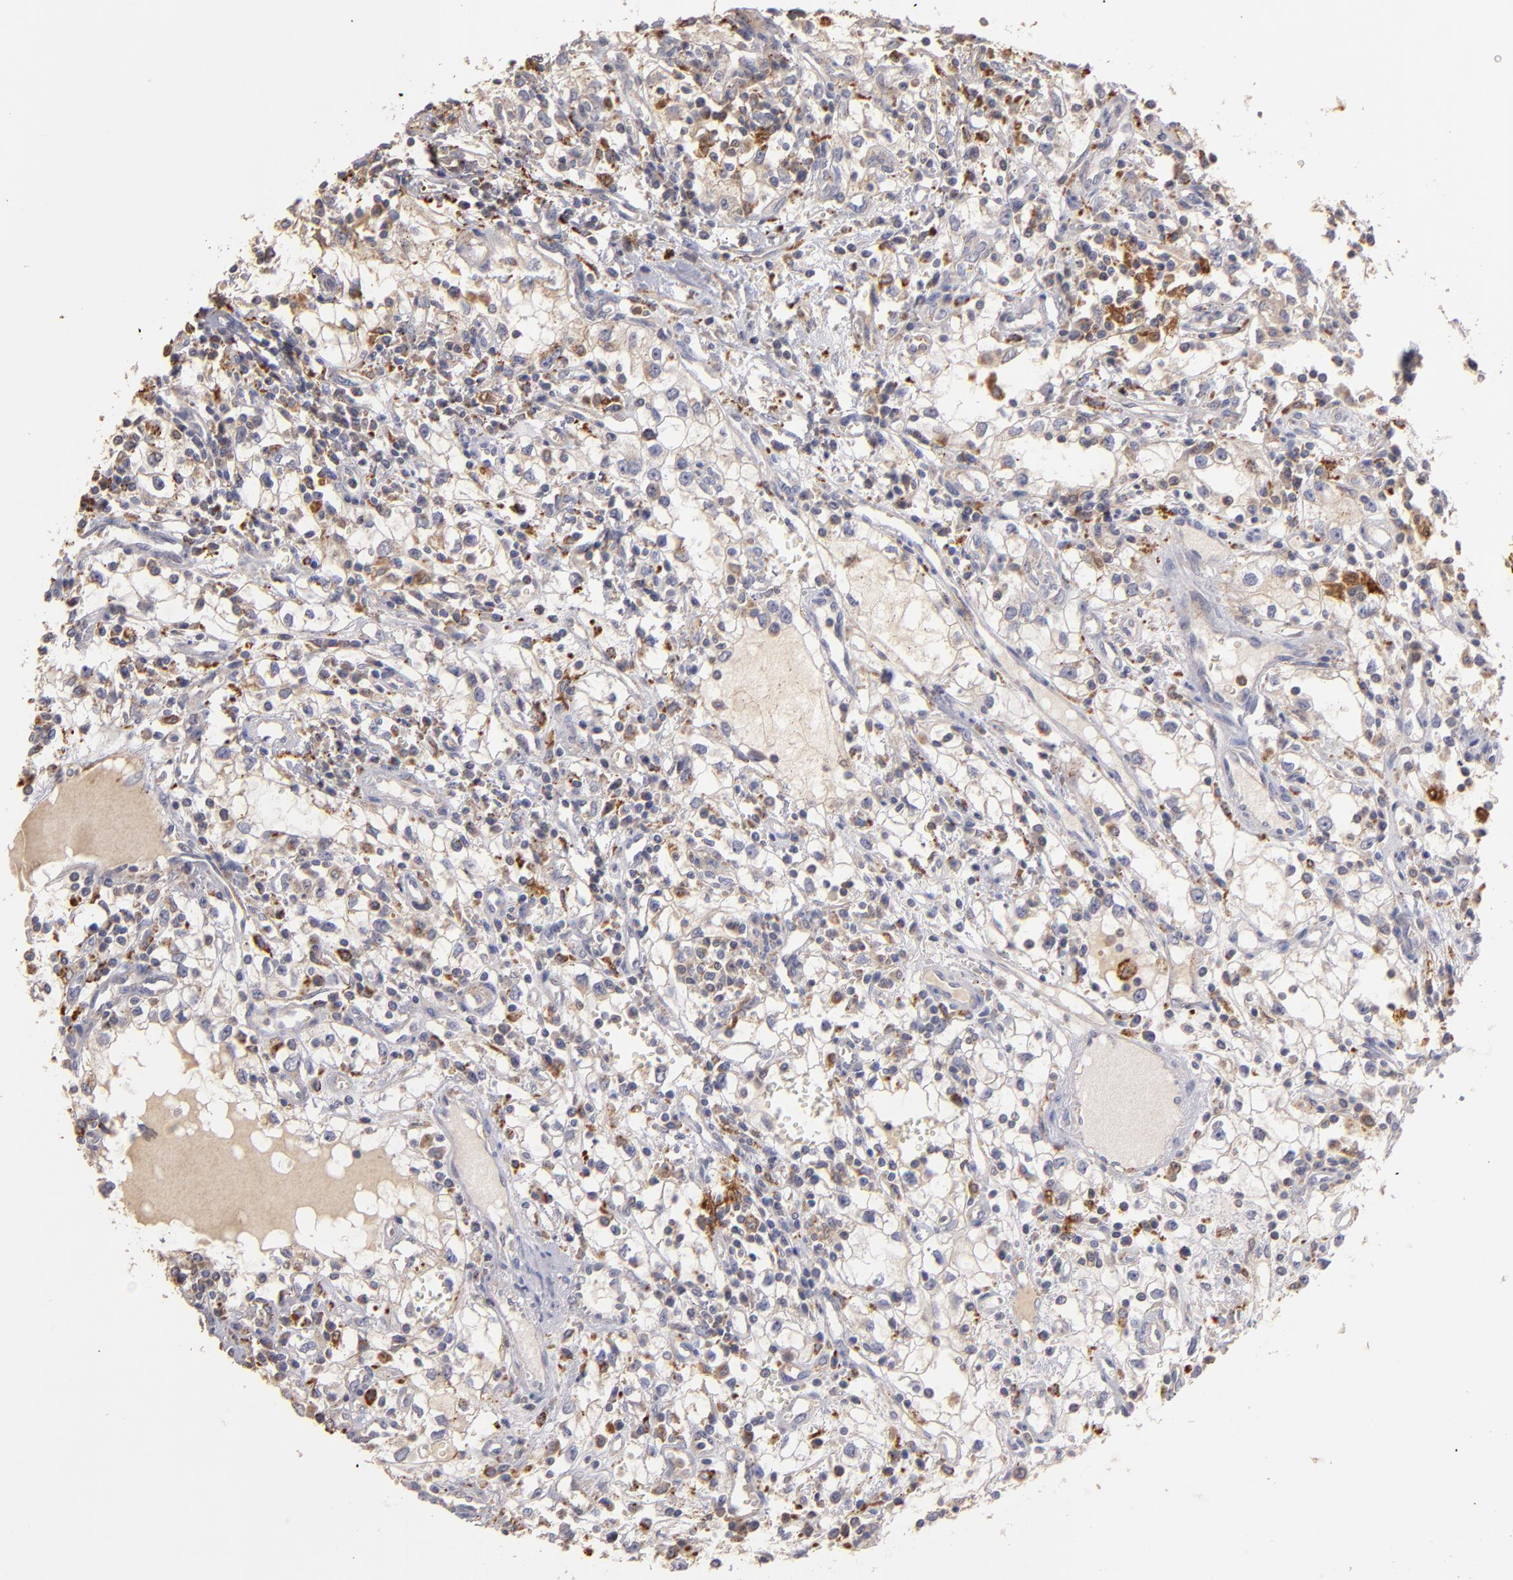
{"staining": {"intensity": "weak", "quantity": ">75%", "location": "cytoplasmic/membranous"}, "tissue": "renal cancer", "cell_type": "Tumor cells", "image_type": "cancer", "snomed": [{"axis": "morphology", "description": "Adenocarcinoma, NOS"}, {"axis": "topography", "description": "Kidney"}], "caption": "Tumor cells reveal weak cytoplasmic/membranous expression in about >75% of cells in renal cancer (adenocarcinoma). (Brightfield microscopy of DAB IHC at high magnification).", "gene": "TRAF1", "patient": {"sex": "male", "age": 82}}